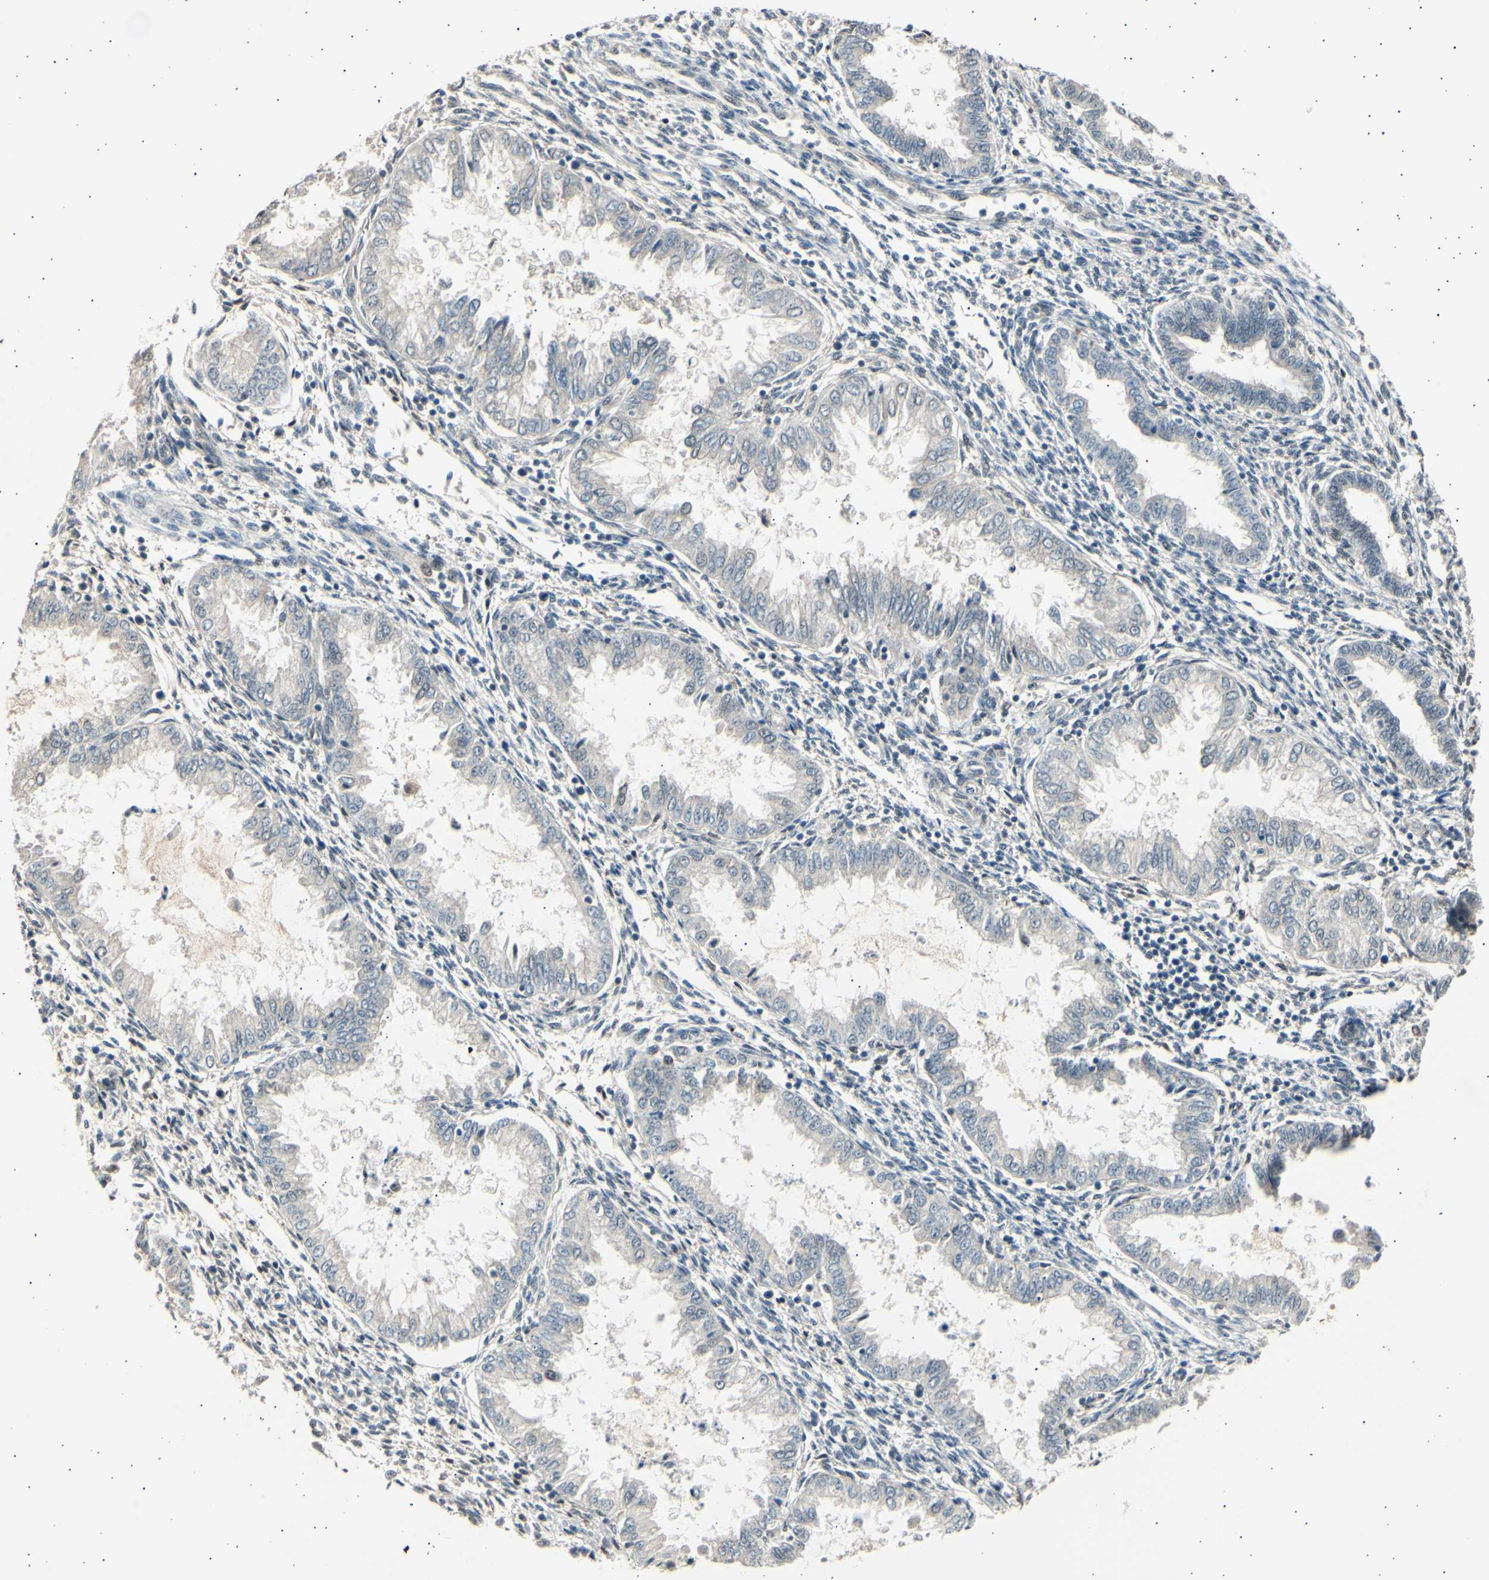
{"staining": {"intensity": "weak", "quantity": "25%-75%", "location": "cytoplasmic/membranous"}, "tissue": "endometrium", "cell_type": "Cells in endometrial stroma", "image_type": "normal", "snomed": [{"axis": "morphology", "description": "Normal tissue, NOS"}, {"axis": "topography", "description": "Endometrium"}], "caption": "Weak cytoplasmic/membranous staining is appreciated in approximately 25%-75% of cells in endometrial stroma in unremarkable endometrium. Immunohistochemistry (ihc) stains the protein in brown and the nuclei are stained blue.", "gene": "PSMD5", "patient": {"sex": "female", "age": 33}}